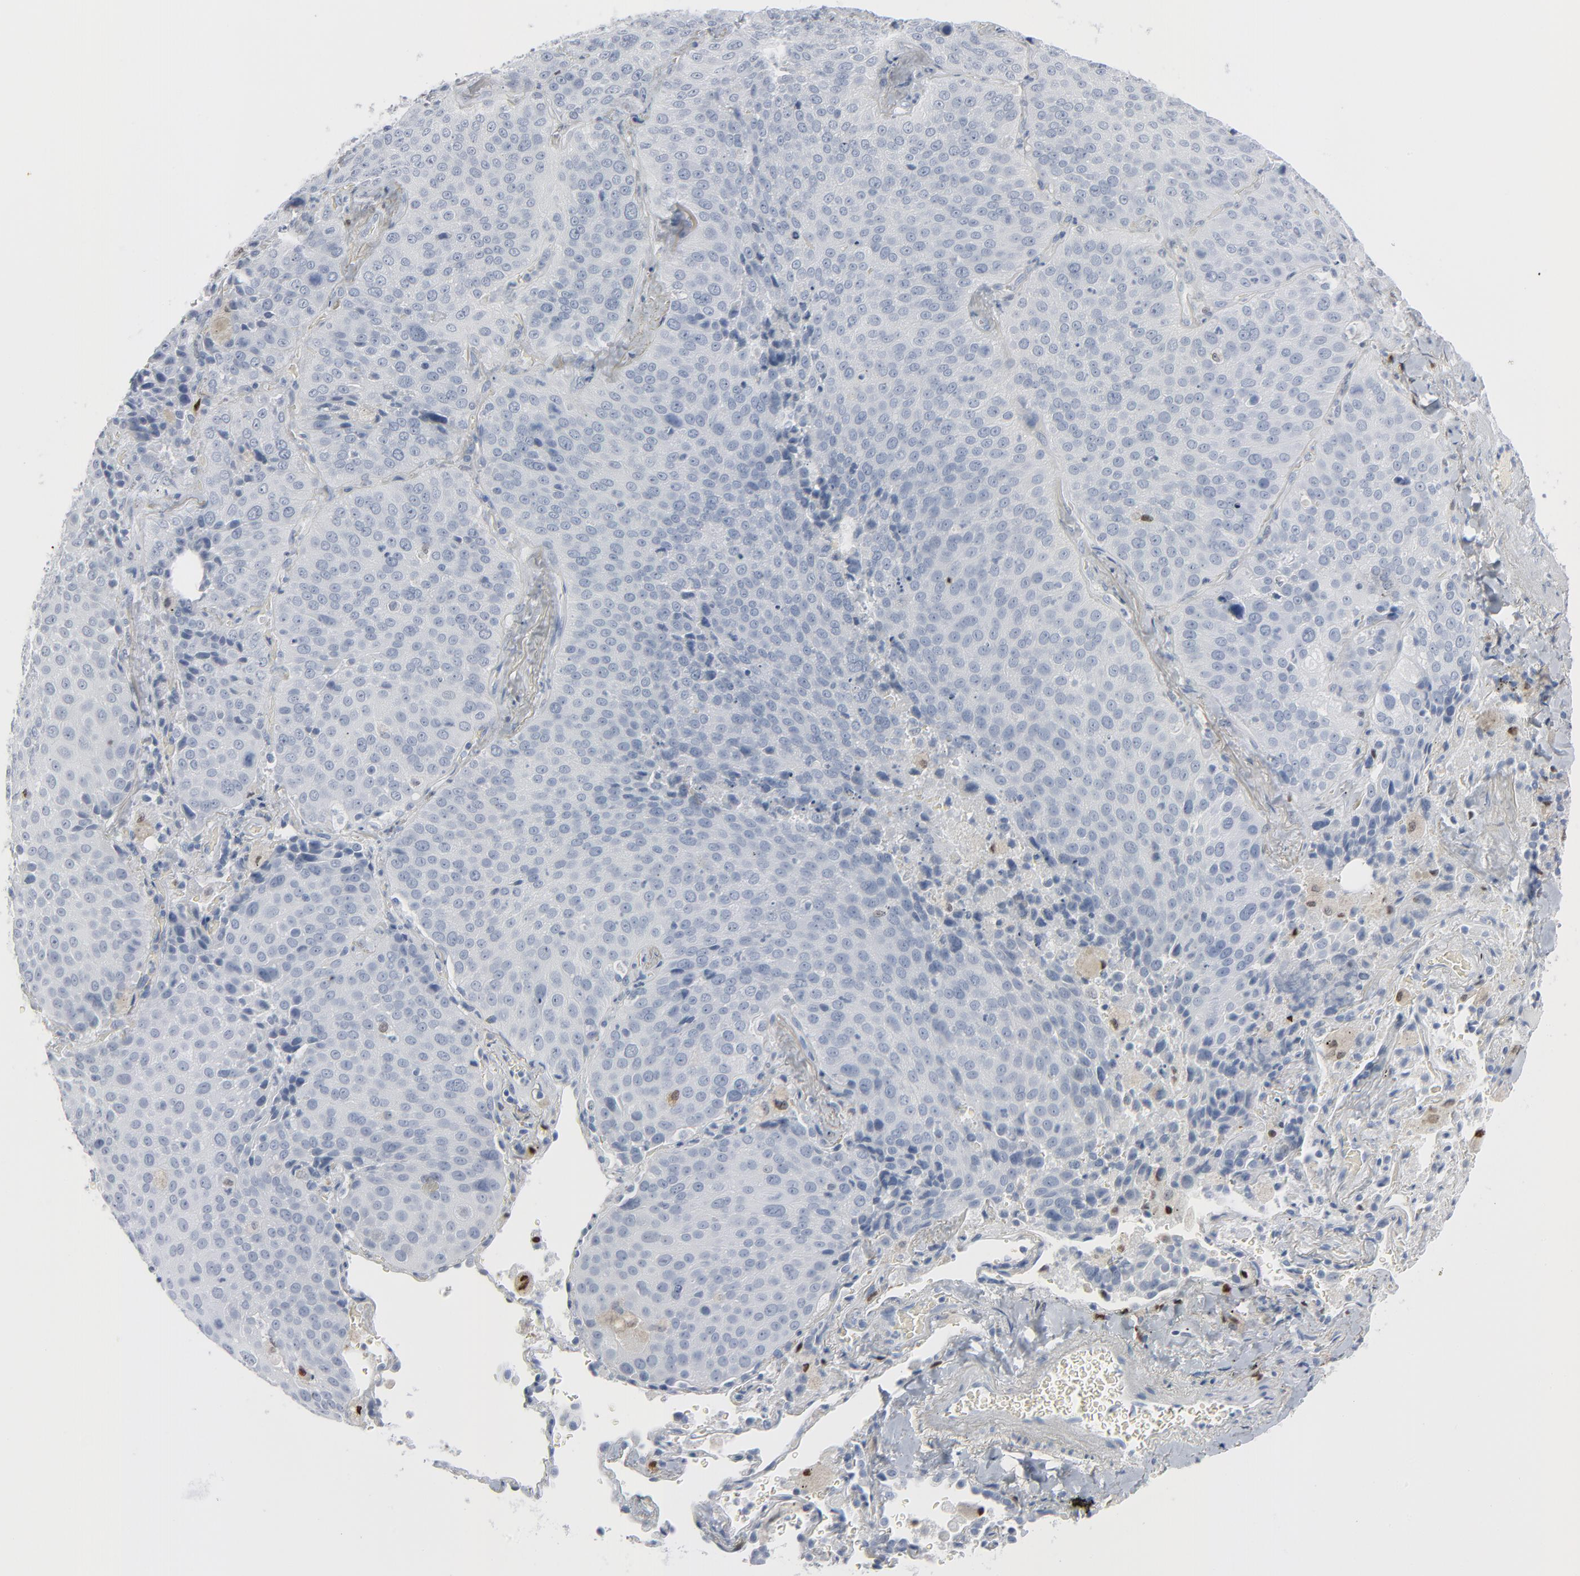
{"staining": {"intensity": "negative", "quantity": "none", "location": "none"}, "tissue": "lung cancer", "cell_type": "Tumor cells", "image_type": "cancer", "snomed": [{"axis": "morphology", "description": "Squamous cell carcinoma, NOS"}, {"axis": "topography", "description": "Lung"}], "caption": "Lung squamous cell carcinoma was stained to show a protein in brown. There is no significant staining in tumor cells.", "gene": "MITF", "patient": {"sex": "male", "age": 54}}